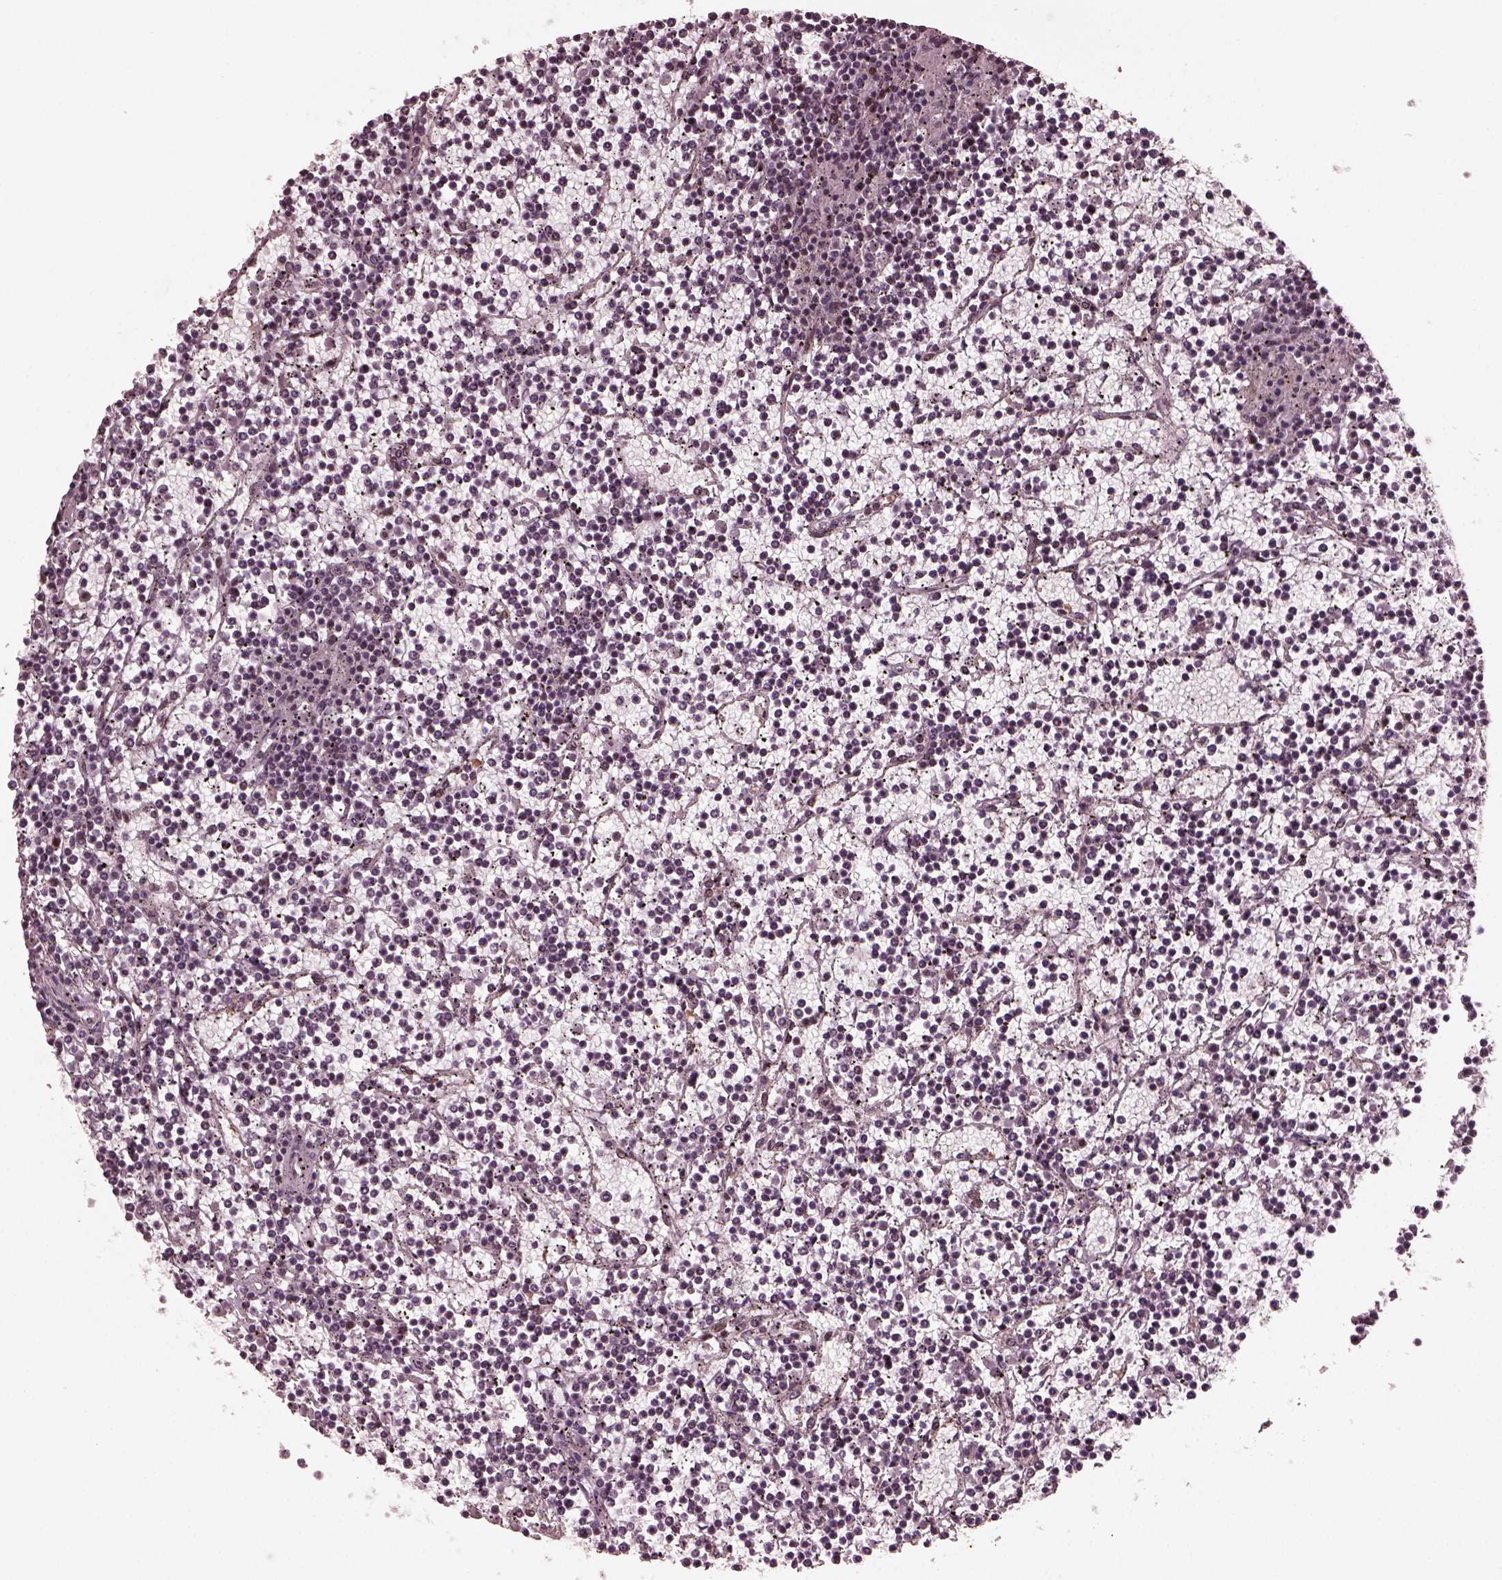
{"staining": {"intensity": "negative", "quantity": "none", "location": "none"}, "tissue": "lymphoma", "cell_type": "Tumor cells", "image_type": "cancer", "snomed": [{"axis": "morphology", "description": "Malignant lymphoma, non-Hodgkin's type, Low grade"}, {"axis": "topography", "description": "Spleen"}], "caption": "Lymphoma was stained to show a protein in brown. There is no significant positivity in tumor cells.", "gene": "TRIB3", "patient": {"sex": "female", "age": 19}}